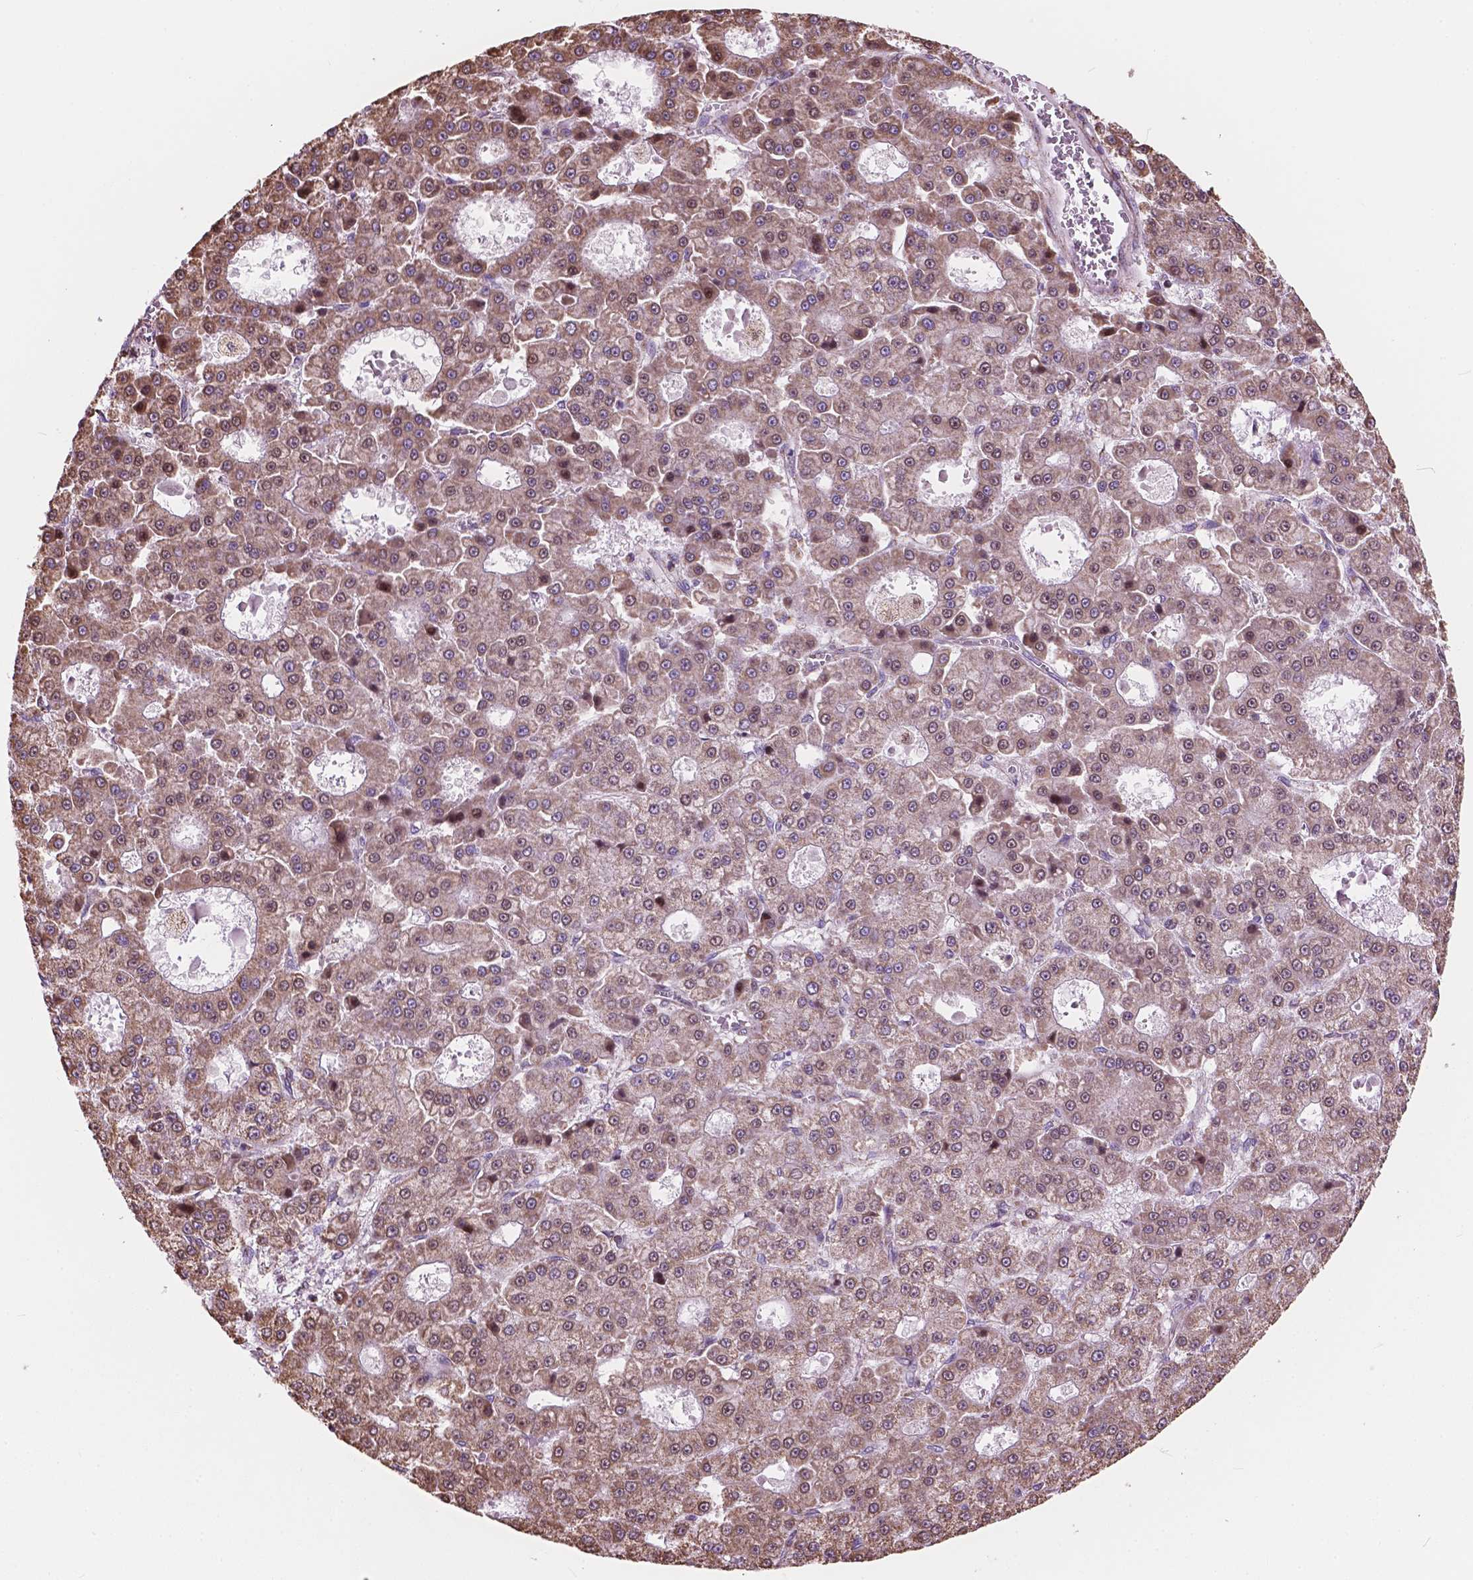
{"staining": {"intensity": "weak", "quantity": ">75%", "location": "cytoplasmic/membranous,nuclear"}, "tissue": "liver cancer", "cell_type": "Tumor cells", "image_type": "cancer", "snomed": [{"axis": "morphology", "description": "Carcinoma, Hepatocellular, NOS"}, {"axis": "topography", "description": "Liver"}], "caption": "Liver cancer tissue displays weak cytoplasmic/membranous and nuclear positivity in about >75% of tumor cells, visualized by immunohistochemistry. Ihc stains the protein of interest in brown and the nuclei are stained blue.", "gene": "SCOC", "patient": {"sex": "male", "age": 70}}